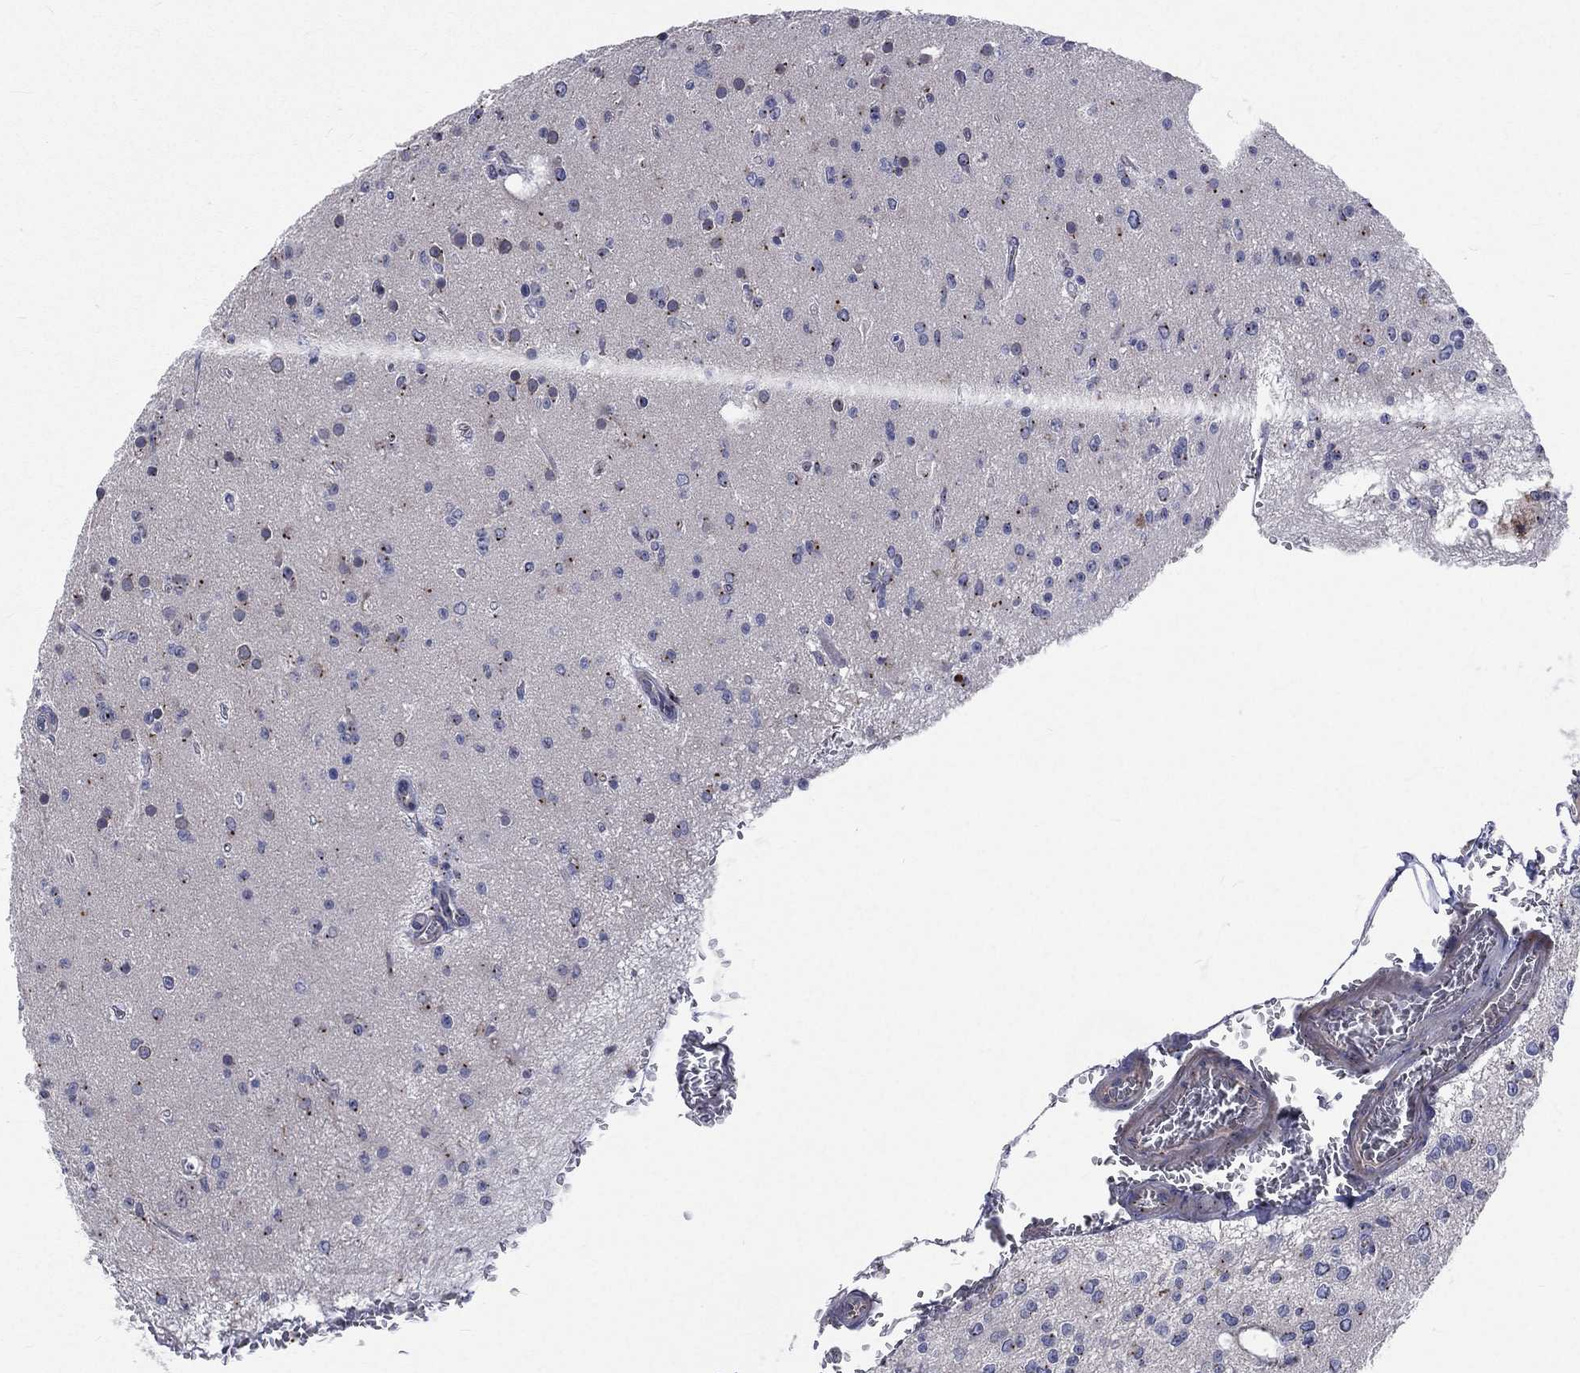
{"staining": {"intensity": "weak", "quantity": "<25%", "location": "cytoplasmic/membranous"}, "tissue": "glioma", "cell_type": "Tumor cells", "image_type": "cancer", "snomed": [{"axis": "morphology", "description": "Glioma, malignant, Low grade"}, {"axis": "topography", "description": "Brain"}], "caption": "A high-resolution histopathology image shows immunohistochemistry (IHC) staining of glioma, which exhibits no significant expression in tumor cells.", "gene": "CROCC", "patient": {"sex": "female", "age": 45}}